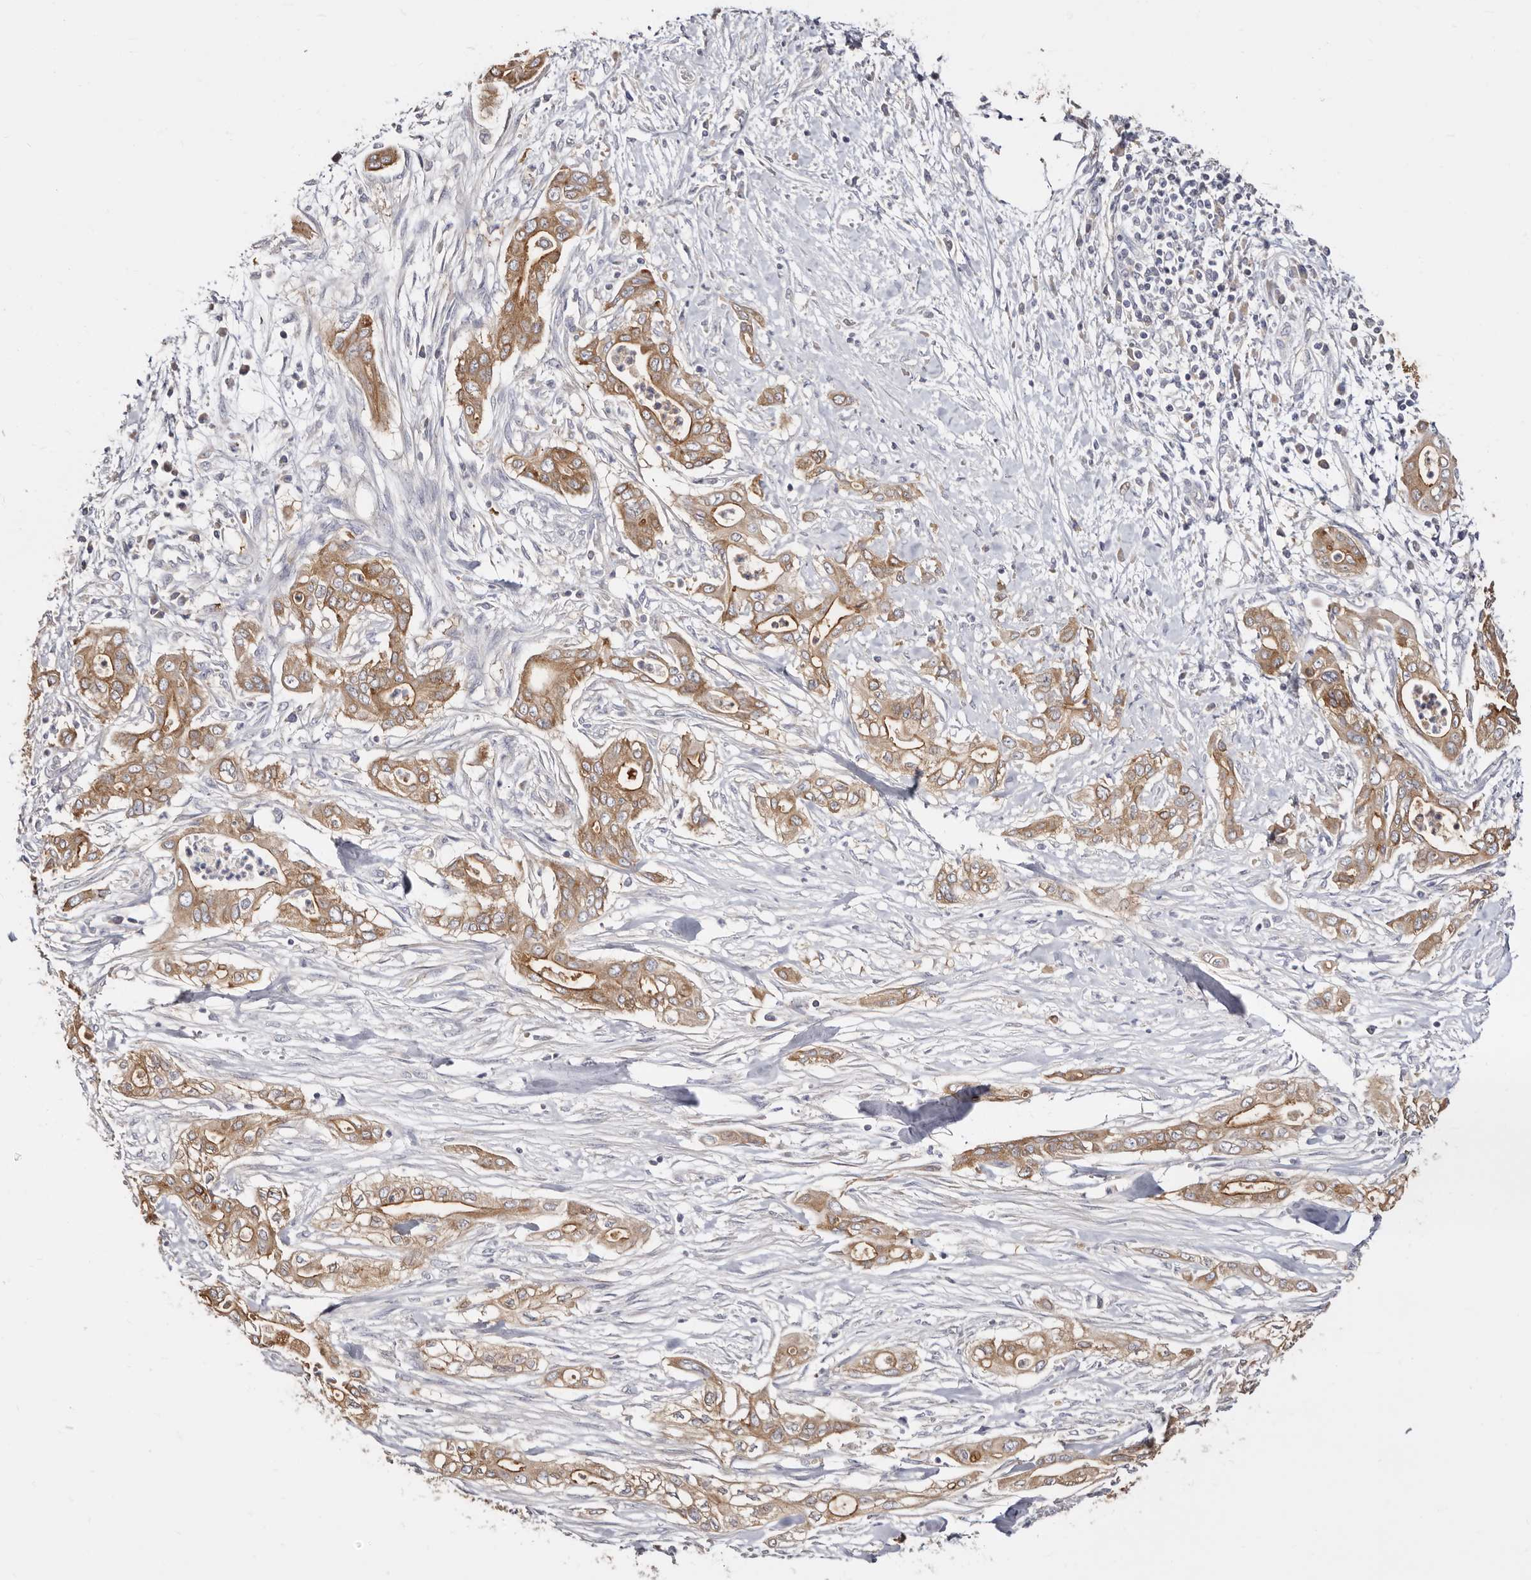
{"staining": {"intensity": "moderate", "quantity": ">75%", "location": "cytoplasmic/membranous"}, "tissue": "pancreatic cancer", "cell_type": "Tumor cells", "image_type": "cancer", "snomed": [{"axis": "morphology", "description": "Adenocarcinoma, NOS"}, {"axis": "topography", "description": "Pancreas"}], "caption": "Pancreatic adenocarcinoma was stained to show a protein in brown. There is medium levels of moderate cytoplasmic/membranous staining in approximately >75% of tumor cells.", "gene": "BAIAP2L1", "patient": {"sex": "male", "age": 58}}